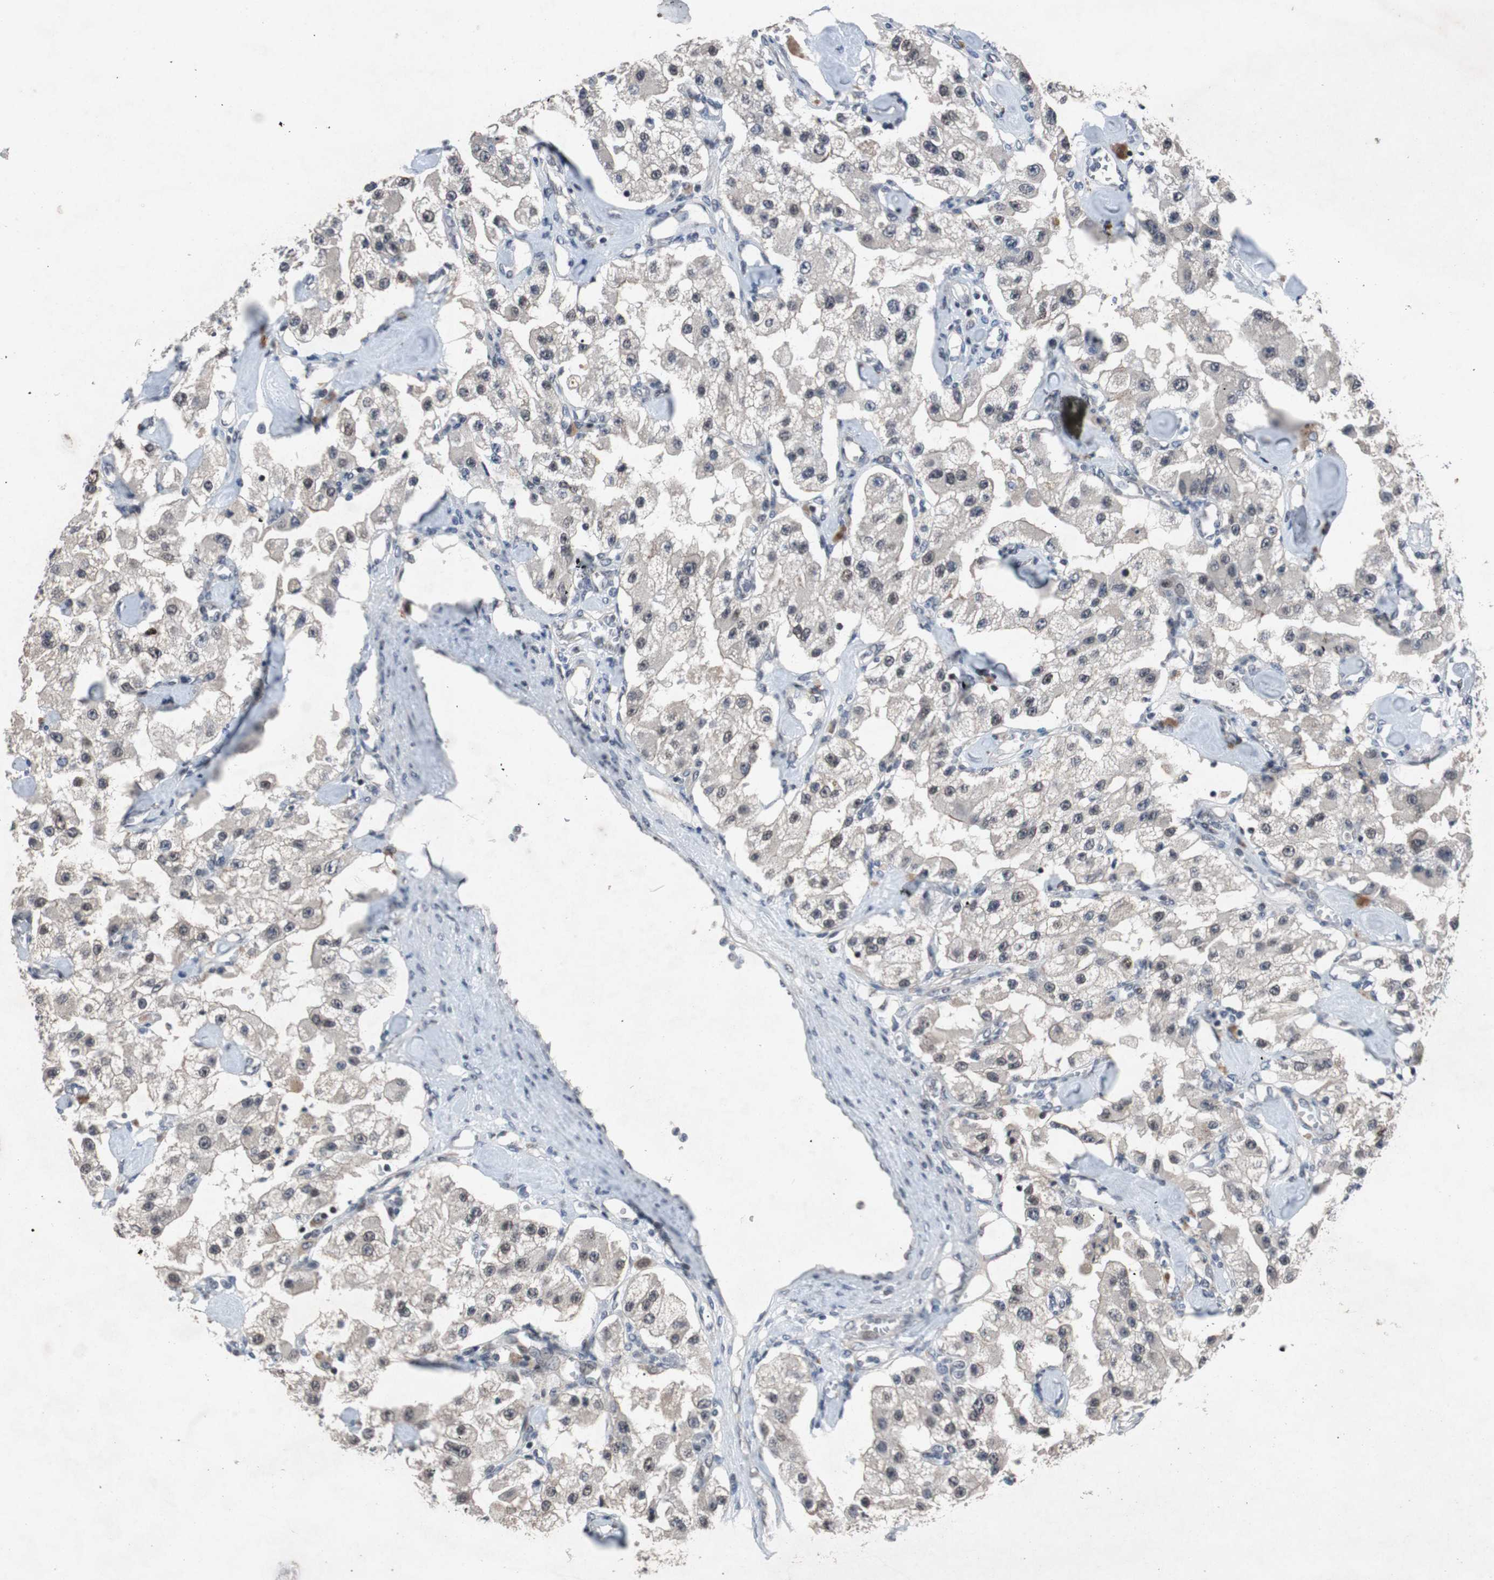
{"staining": {"intensity": "weak", "quantity": "<25%", "location": "cytoplasmic/membranous"}, "tissue": "carcinoid", "cell_type": "Tumor cells", "image_type": "cancer", "snomed": [{"axis": "morphology", "description": "Carcinoid, malignant, NOS"}, {"axis": "topography", "description": "Pancreas"}], "caption": "Immunohistochemistry (IHC) of human carcinoid displays no staining in tumor cells. (Stains: DAB IHC with hematoxylin counter stain, Microscopy: brightfield microscopy at high magnification).", "gene": "TP63", "patient": {"sex": "male", "age": 41}}